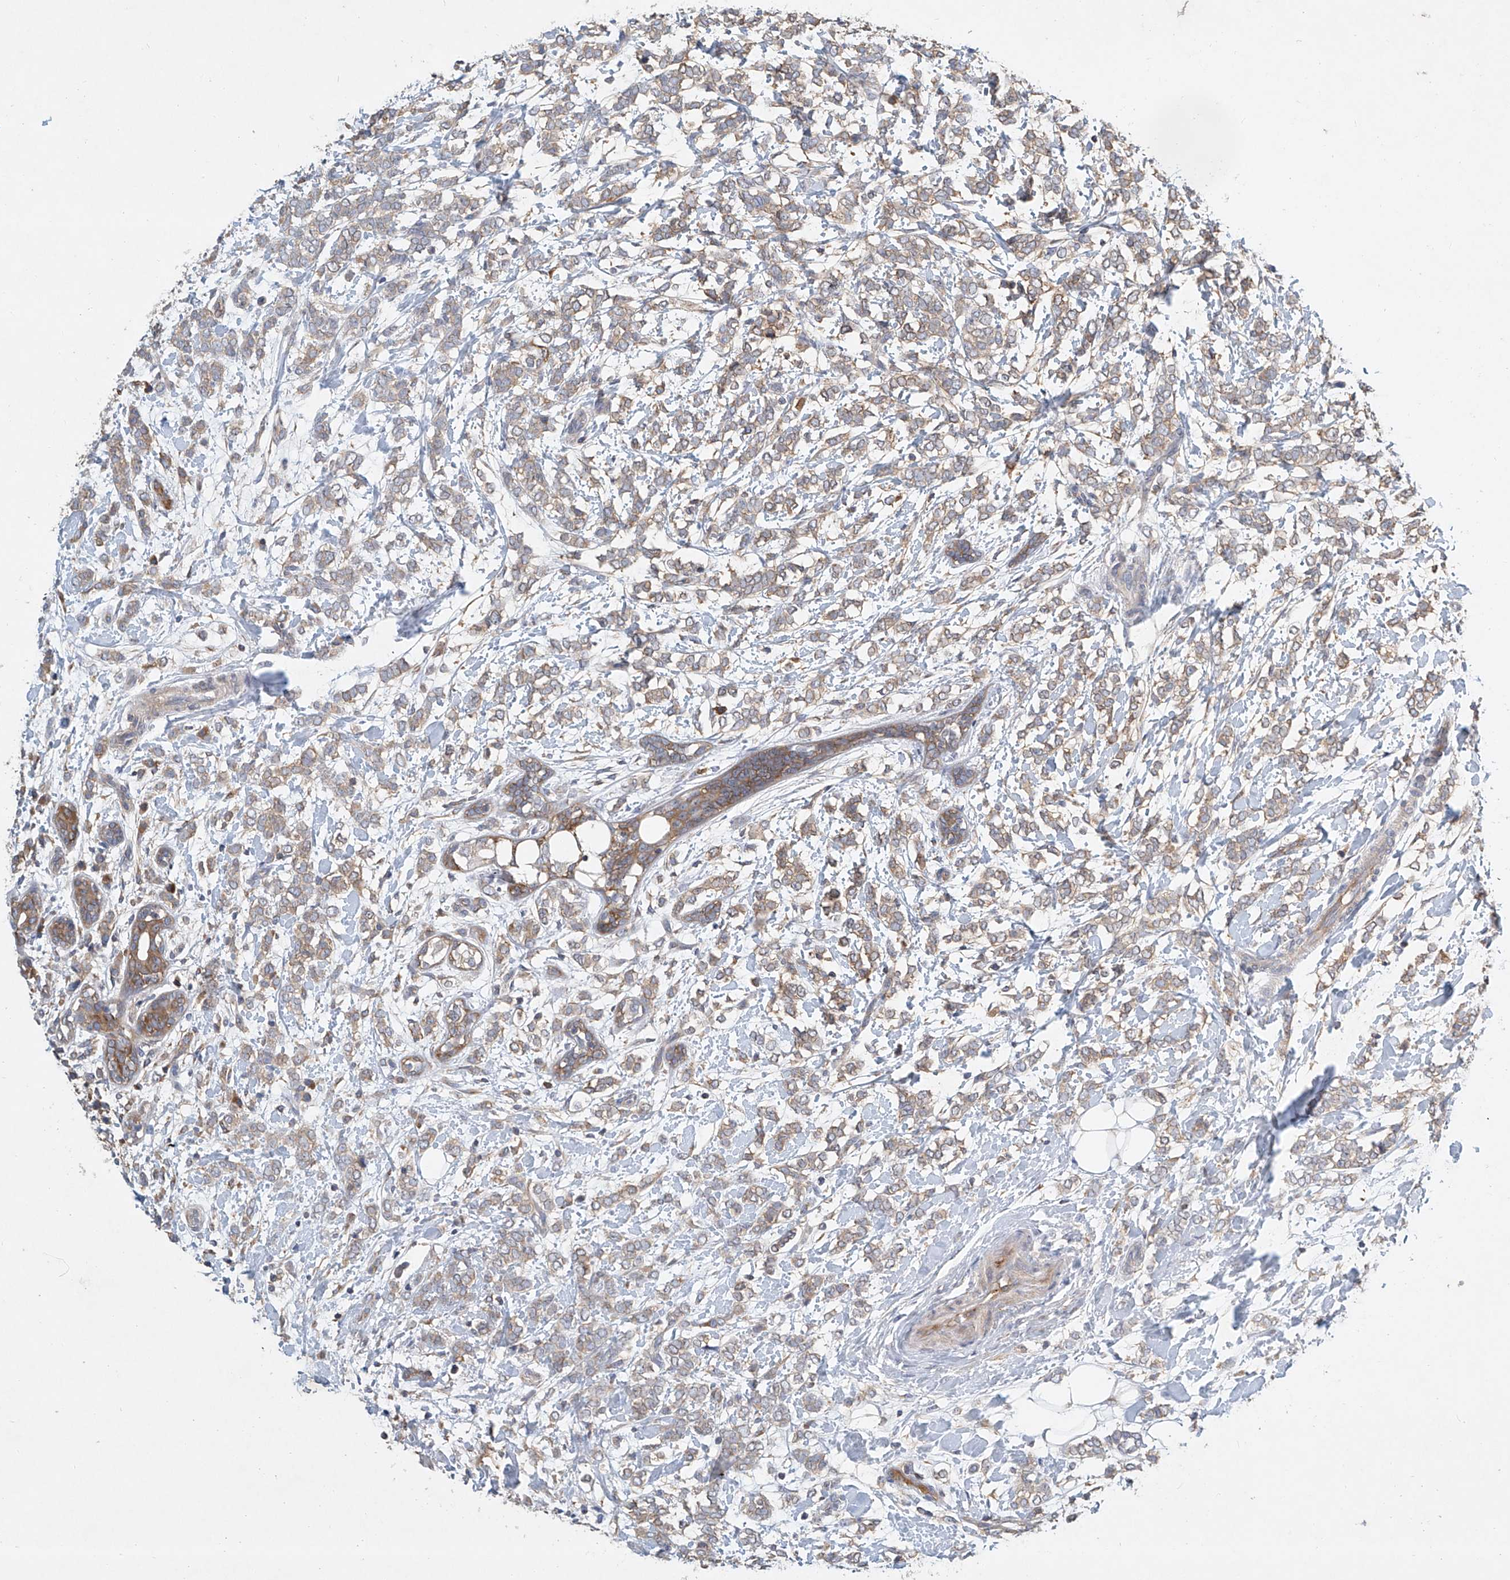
{"staining": {"intensity": "moderate", "quantity": ">75%", "location": "cytoplasmic/membranous"}, "tissue": "breast cancer", "cell_type": "Tumor cells", "image_type": "cancer", "snomed": [{"axis": "morphology", "description": "Normal tissue, NOS"}, {"axis": "morphology", "description": "Lobular carcinoma"}, {"axis": "topography", "description": "Breast"}], "caption": "Tumor cells demonstrate medium levels of moderate cytoplasmic/membranous expression in approximately >75% of cells in lobular carcinoma (breast).", "gene": "CARMIL1", "patient": {"sex": "female", "age": 47}}